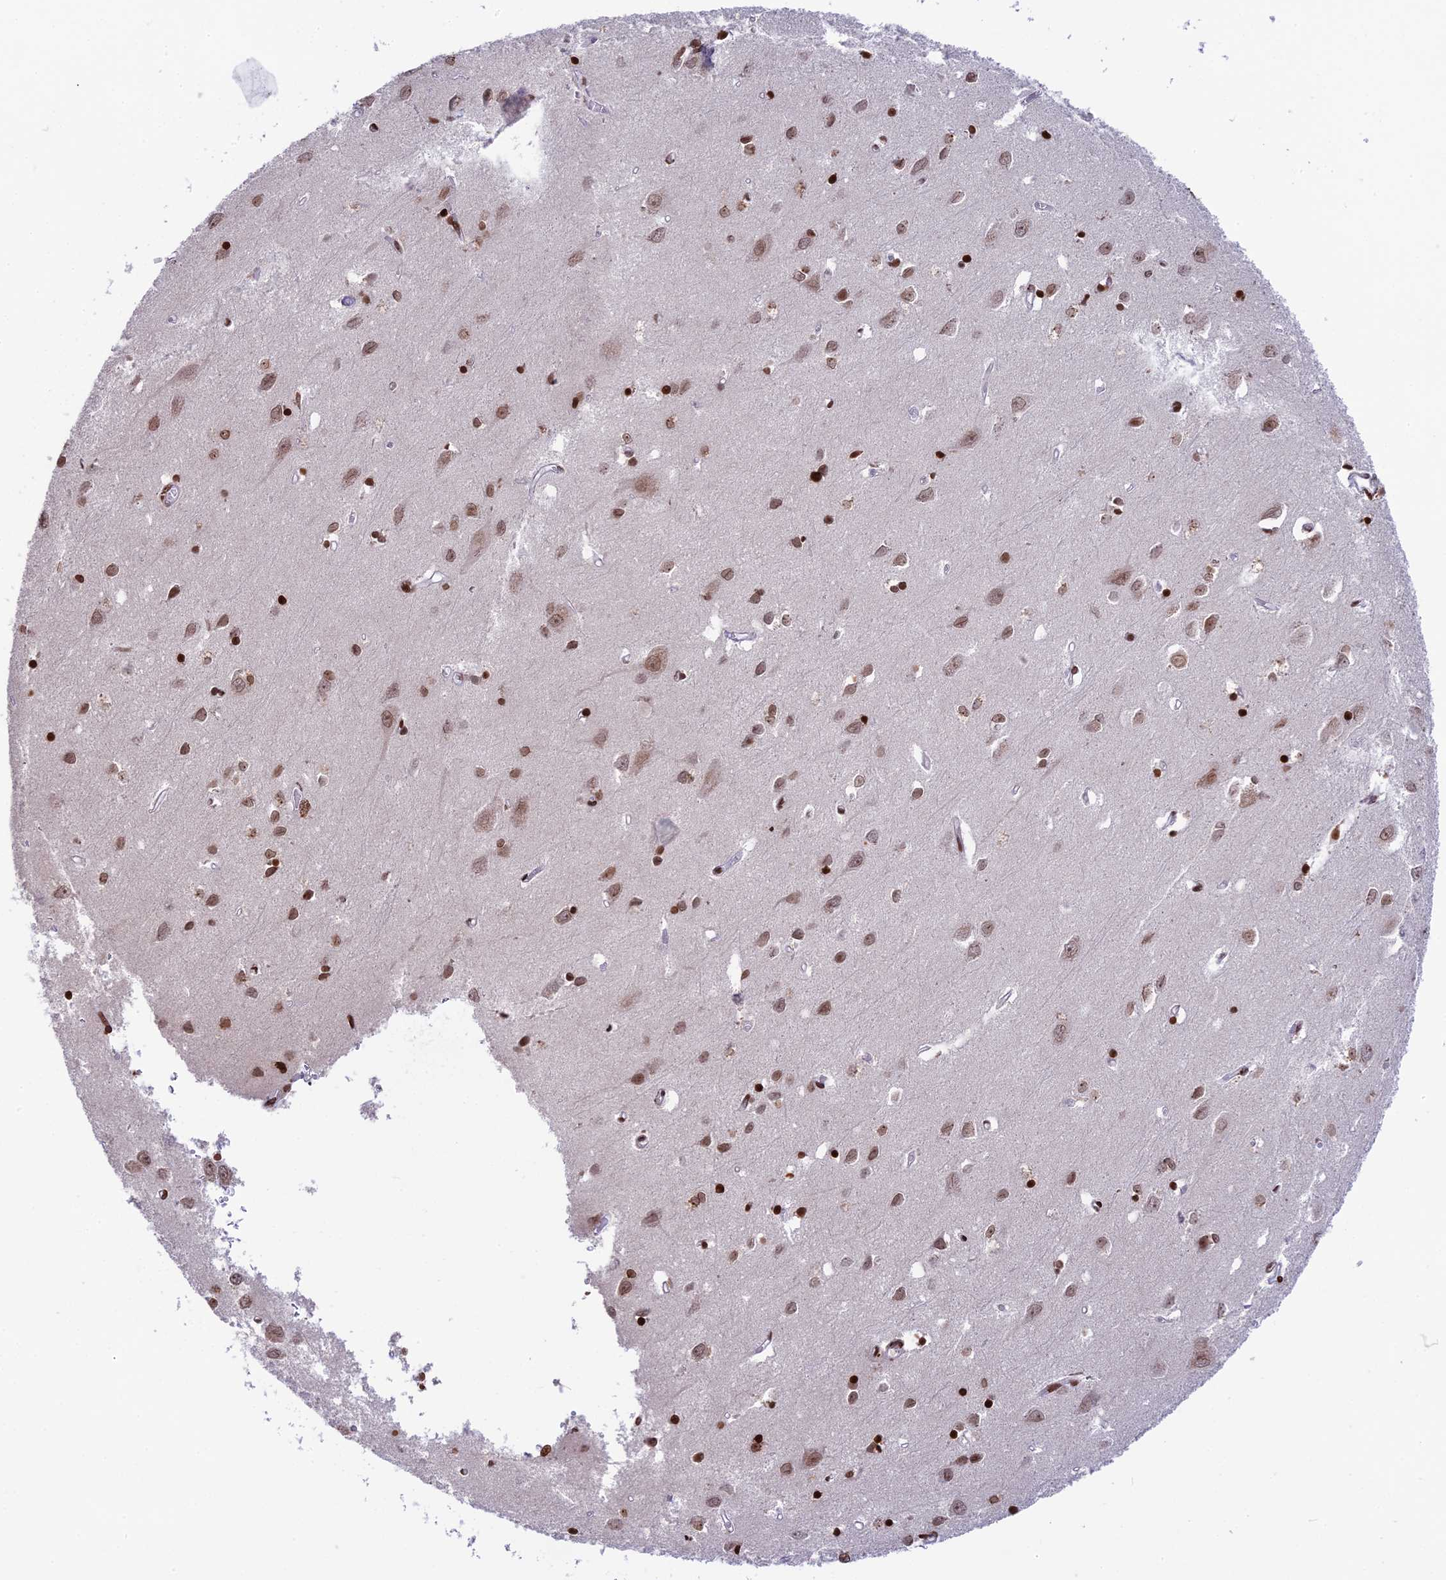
{"staining": {"intensity": "moderate", "quantity": "25%-75%", "location": "nuclear"}, "tissue": "cerebral cortex", "cell_type": "Endothelial cells", "image_type": "normal", "snomed": [{"axis": "morphology", "description": "Normal tissue, NOS"}, {"axis": "topography", "description": "Cerebral cortex"}], "caption": "Protein expression analysis of unremarkable cerebral cortex demonstrates moderate nuclear staining in approximately 25%-75% of endothelial cells. The protein of interest is stained brown, and the nuclei are stained in blue (DAB IHC with brightfield microscopy, high magnification).", "gene": "TET2", "patient": {"sex": "female", "age": 64}}